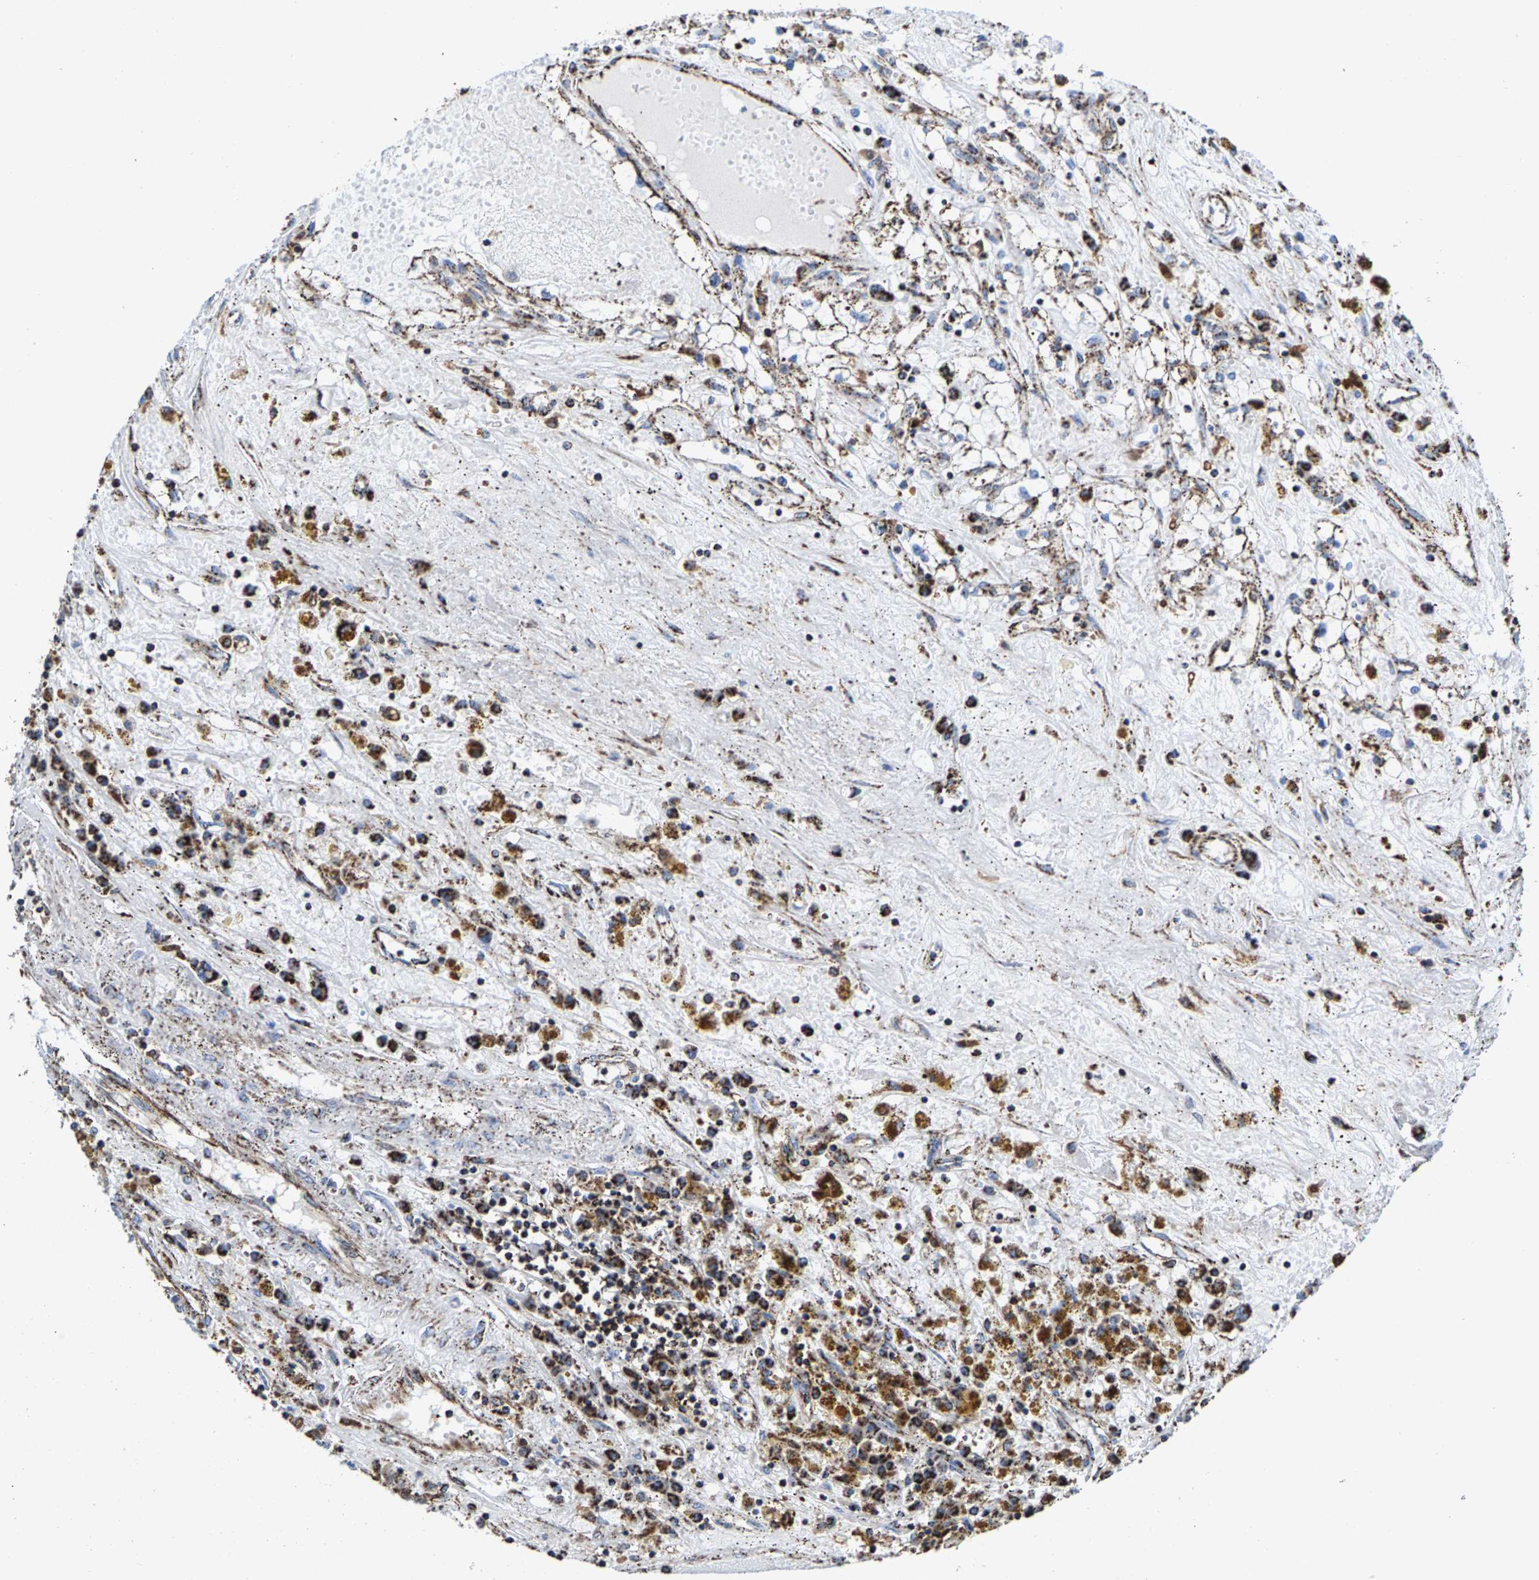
{"staining": {"intensity": "moderate", "quantity": ">75%", "location": "cytoplasmic/membranous"}, "tissue": "renal cancer", "cell_type": "Tumor cells", "image_type": "cancer", "snomed": [{"axis": "morphology", "description": "Adenocarcinoma, NOS"}, {"axis": "topography", "description": "Kidney"}], "caption": "This micrograph exhibits immunohistochemistry (IHC) staining of human adenocarcinoma (renal), with medium moderate cytoplasmic/membranous expression in about >75% of tumor cells.", "gene": "ECHS1", "patient": {"sex": "male", "age": 56}}